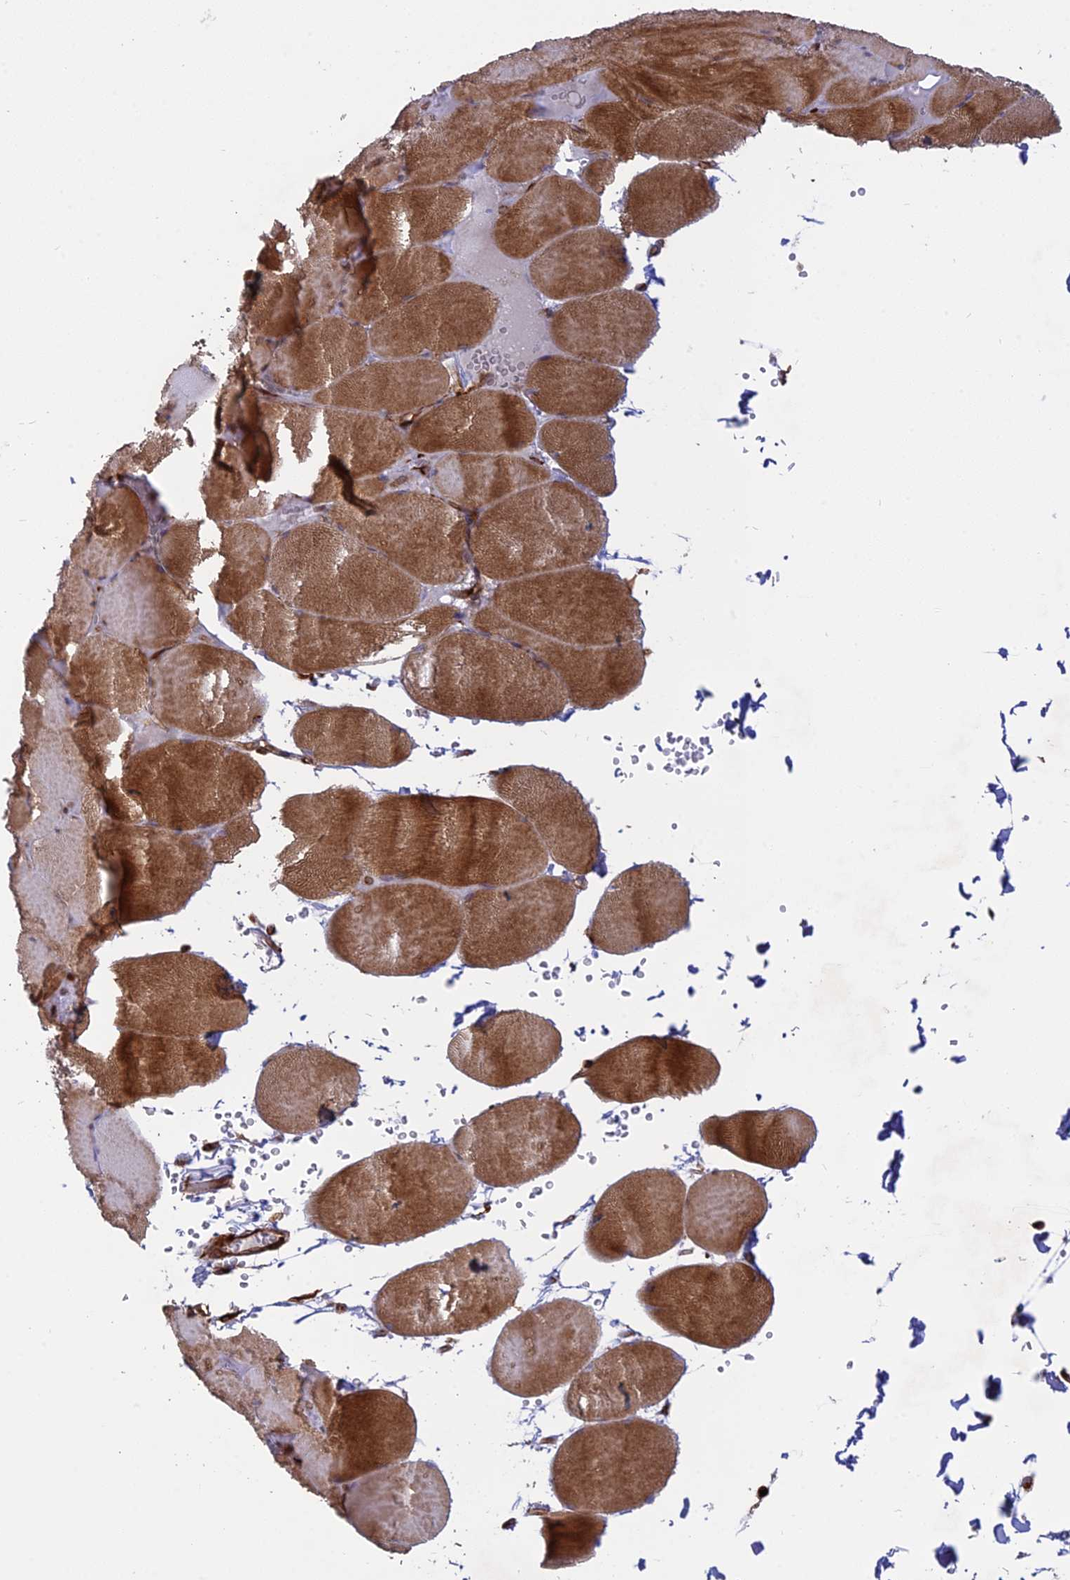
{"staining": {"intensity": "moderate", "quantity": ">75%", "location": "cytoplasmic/membranous"}, "tissue": "skeletal muscle", "cell_type": "Myocytes", "image_type": "normal", "snomed": [{"axis": "morphology", "description": "Normal tissue, NOS"}, {"axis": "topography", "description": "Skeletal muscle"}, {"axis": "topography", "description": "Head-Neck"}], "caption": "Immunohistochemistry micrograph of benign human skeletal muscle stained for a protein (brown), which shows medium levels of moderate cytoplasmic/membranous expression in about >75% of myocytes.", "gene": "PHLDB3", "patient": {"sex": "male", "age": 66}}